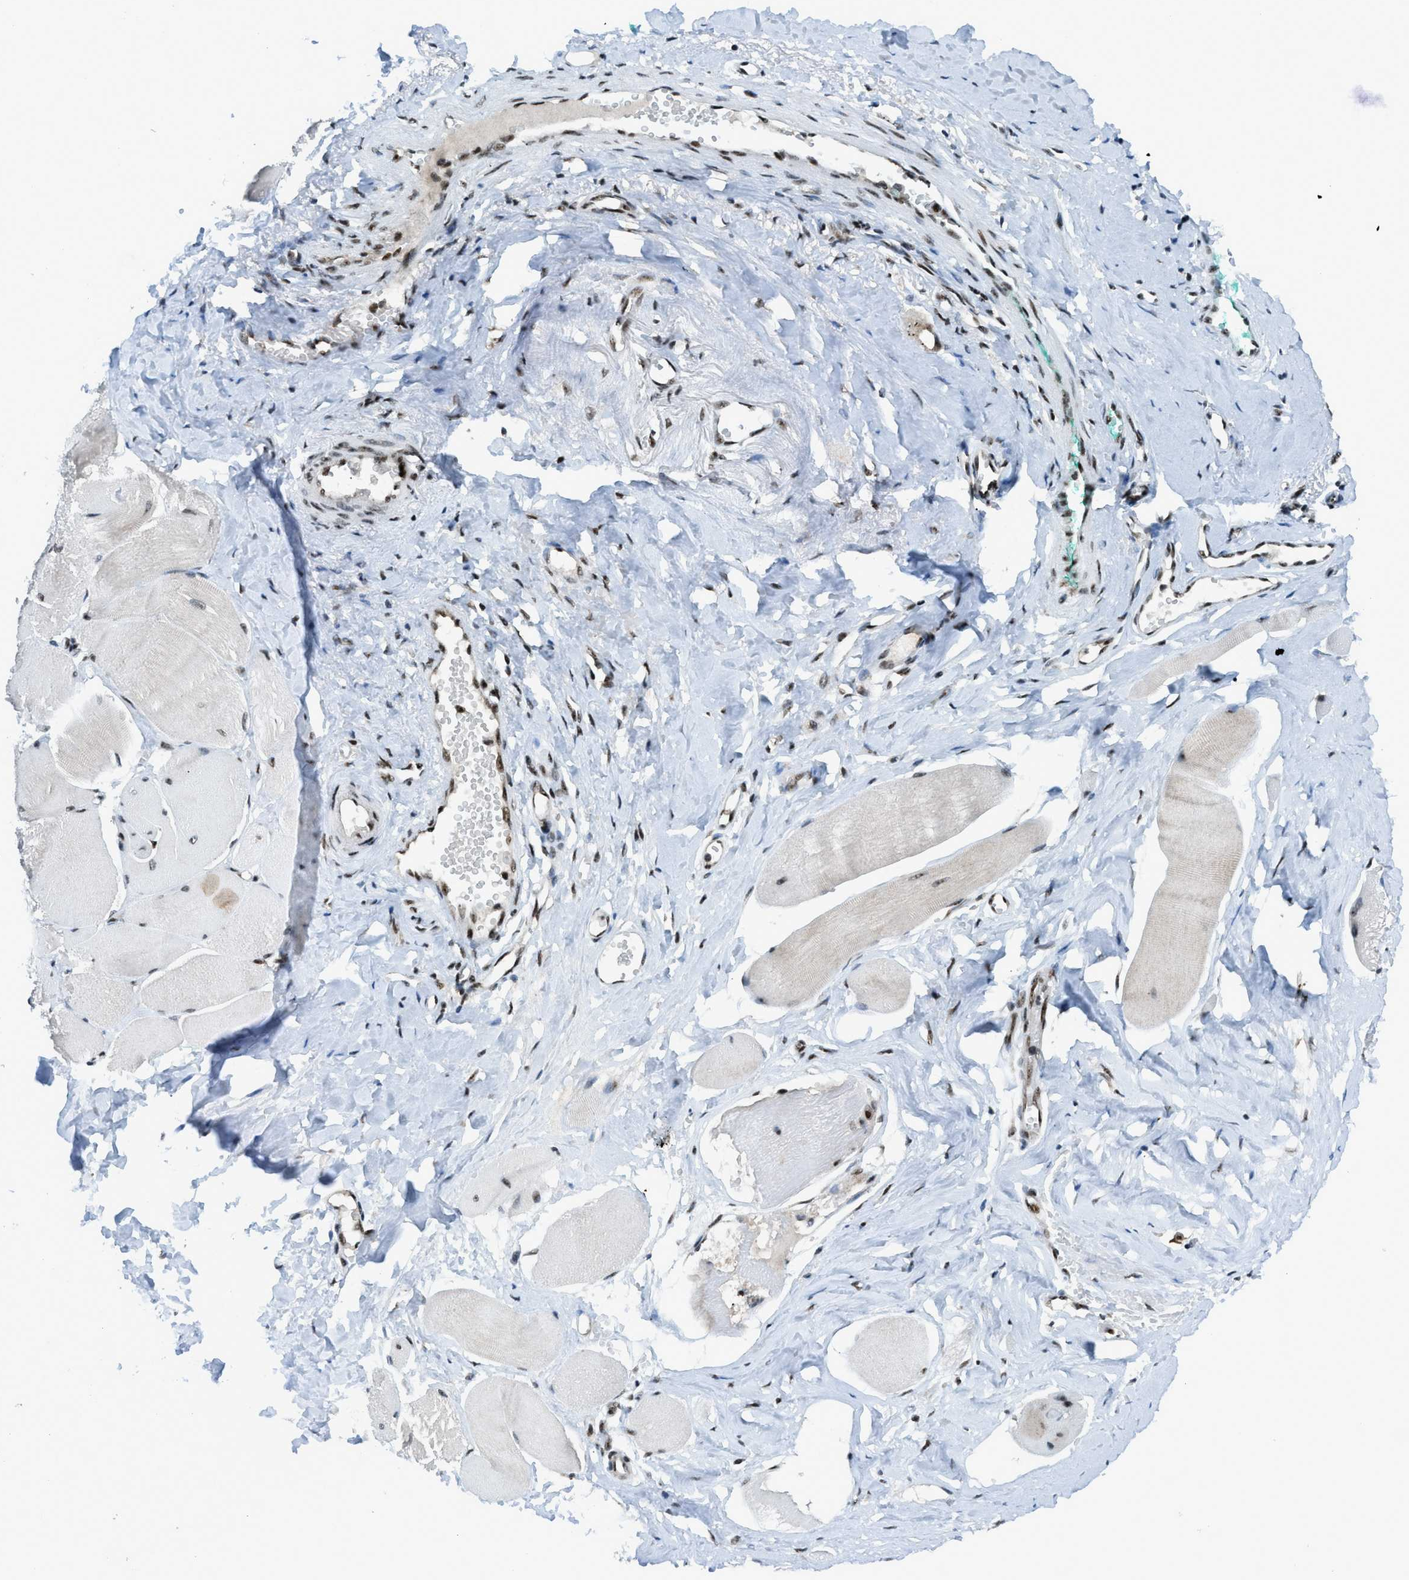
{"staining": {"intensity": "strong", "quantity": "25%-75%", "location": "nuclear"}, "tissue": "skeletal muscle", "cell_type": "Myocytes", "image_type": "normal", "snomed": [{"axis": "morphology", "description": "Normal tissue, NOS"}, {"axis": "morphology", "description": "Squamous cell carcinoma, NOS"}, {"axis": "topography", "description": "Skeletal muscle"}], "caption": "The immunohistochemical stain shows strong nuclear expression in myocytes of unremarkable skeletal muscle. The protein is stained brown, and the nuclei are stained in blue (DAB IHC with brightfield microscopy, high magnification).", "gene": "RAD51B", "patient": {"sex": "male", "age": 51}}